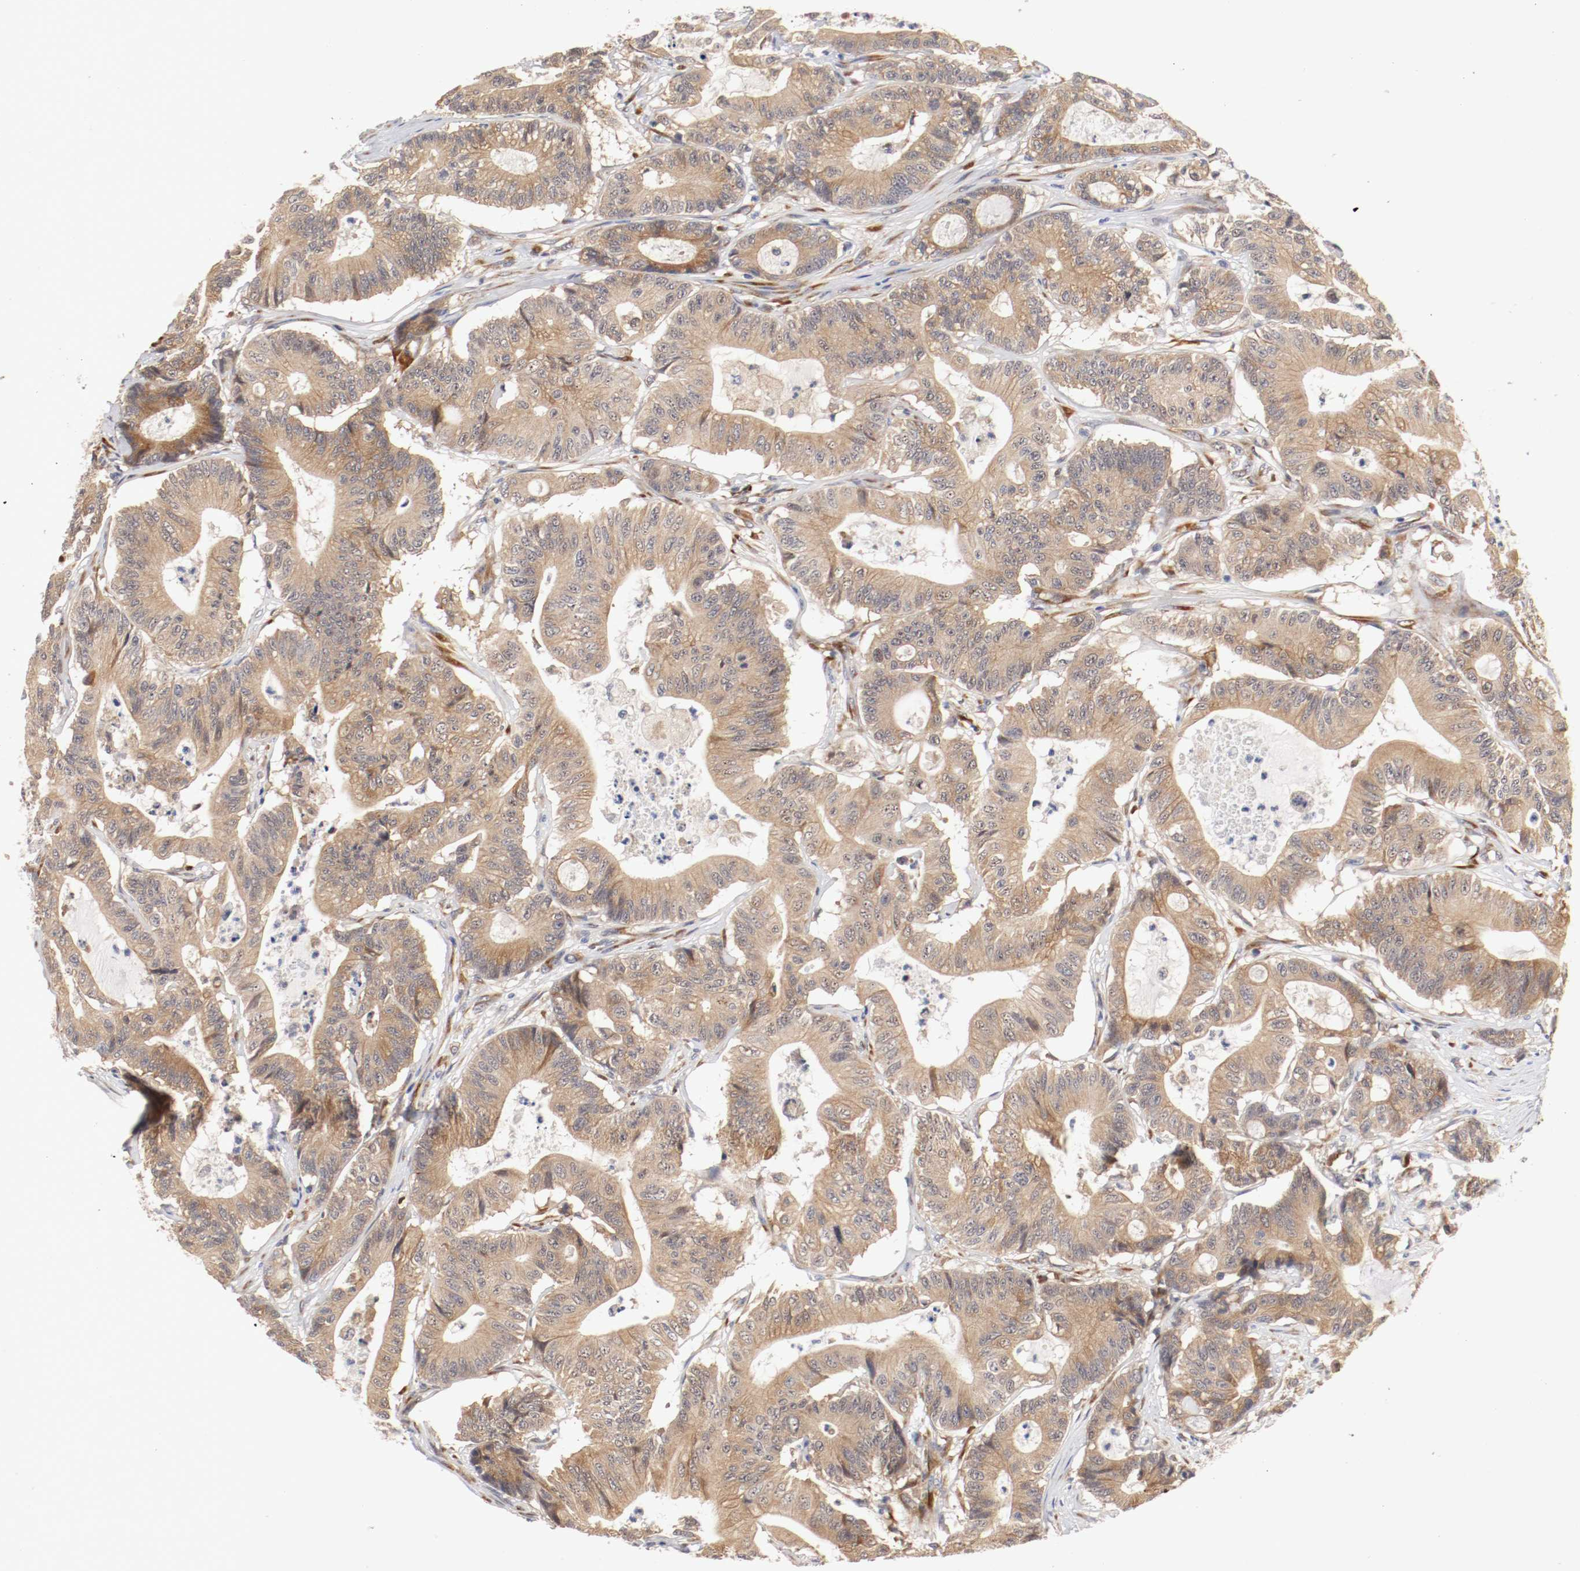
{"staining": {"intensity": "weak", "quantity": ">75%", "location": "cytoplasmic/membranous"}, "tissue": "colorectal cancer", "cell_type": "Tumor cells", "image_type": "cancer", "snomed": [{"axis": "morphology", "description": "Adenocarcinoma, NOS"}, {"axis": "topography", "description": "Colon"}], "caption": "Immunohistochemistry (IHC) of human colorectal cancer (adenocarcinoma) exhibits low levels of weak cytoplasmic/membranous staining in approximately >75% of tumor cells.", "gene": "FKBP3", "patient": {"sex": "female", "age": 84}}